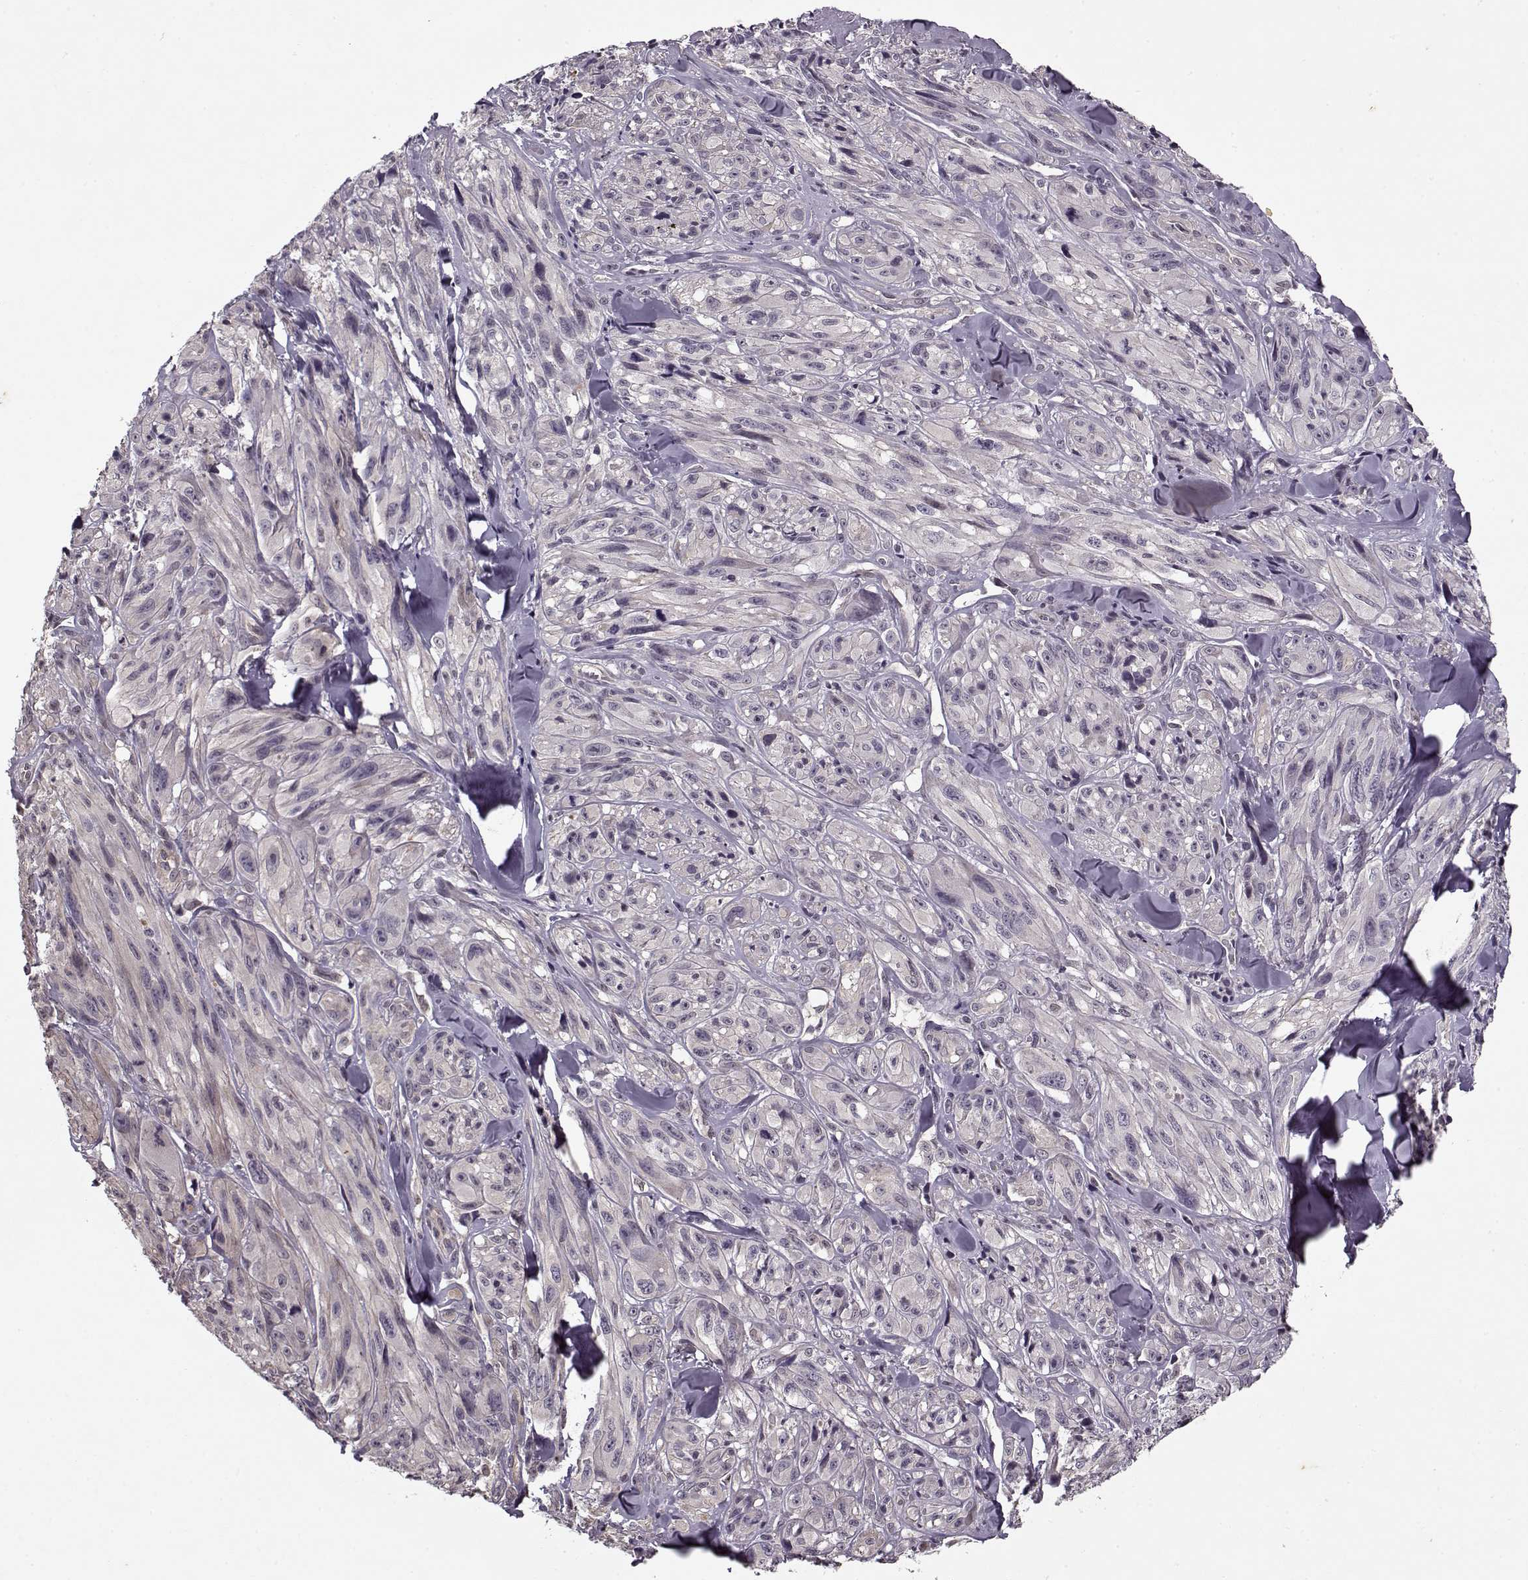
{"staining": {"intensity": "moderate", "quantity": "<25%", "location": "cytoplasmic/membranous"}, "tissue": "melanoma", "cell_type": "Tumor cells", "image_type": "cancer", "snomed": [{"axis": "morphology", "description": "Malignant melanoma, NOS"}, {"axis": "topography", "description": "Skin"}], "caption": "There is low levels of moderate cytoplasmic/membranous expression in tumor cells of malignant melanoma, as demonstrated by immunohistochemical staining (brown color).", "gene": "KRT9", "patient": {"sex": "male", "age": 67}}